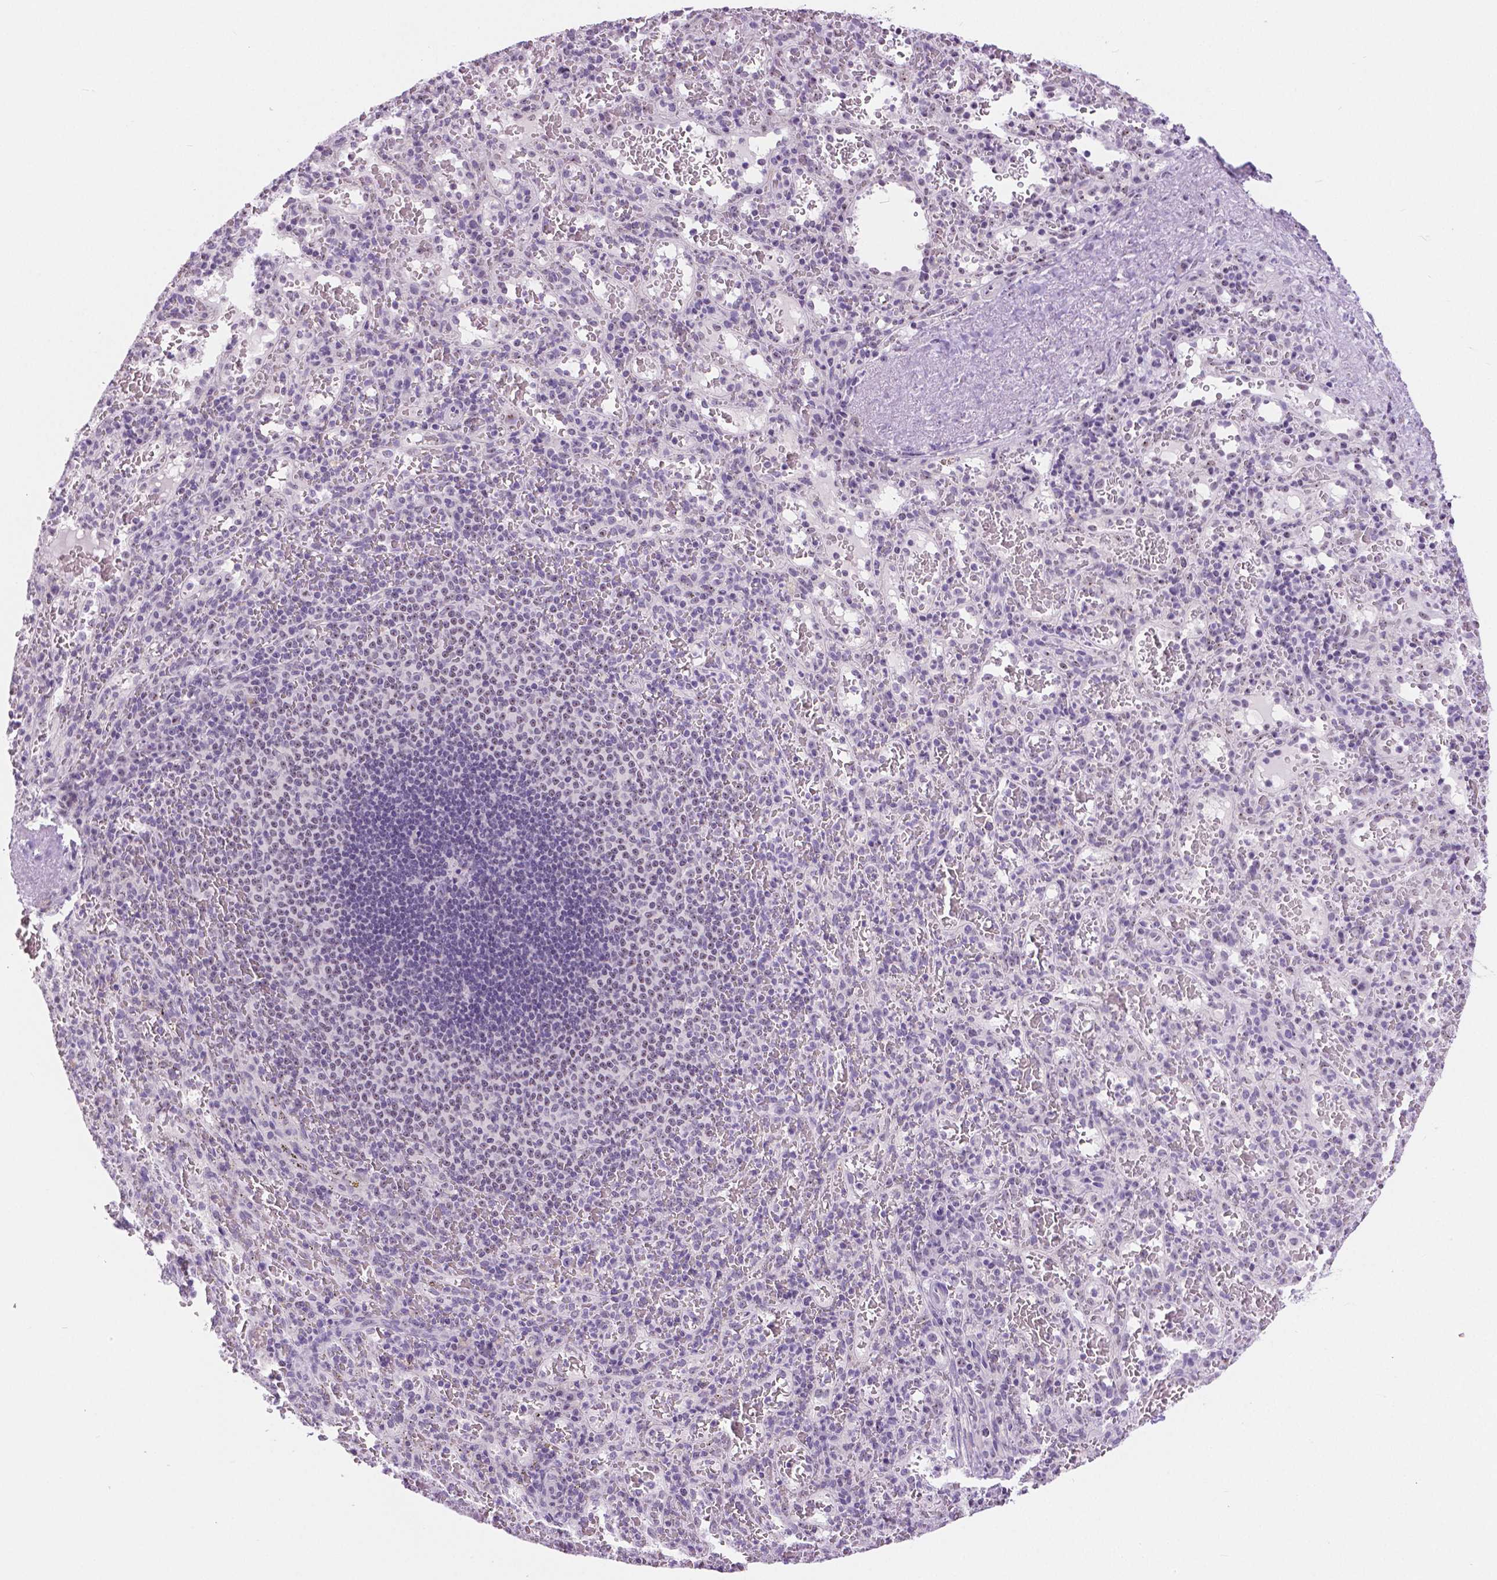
{"staining": {"intensity": "negative", "quantity": "none", "location": "none"}, "tissue": "spleen", "cell_type": "Cells in red pulp", "image_type": "normal", "snomed": [{"axis": "morphology", "description": "Normal tissue, NOS"}, {"axis": "topography", "description": "Spleen"}], "caption": "DAB (3,3'-diaminobenzidine) immunohistochemical staining of unremarkable human spleen demonstrates no significant positivity in cells in red pulp. Brightfield microscopy of immunohistochemistry stained with DAB (brown) and hematoxylin (blue), captured at high magnification.", "gene": "NHP2", "patient": {"sex": "male", "age": 57}}